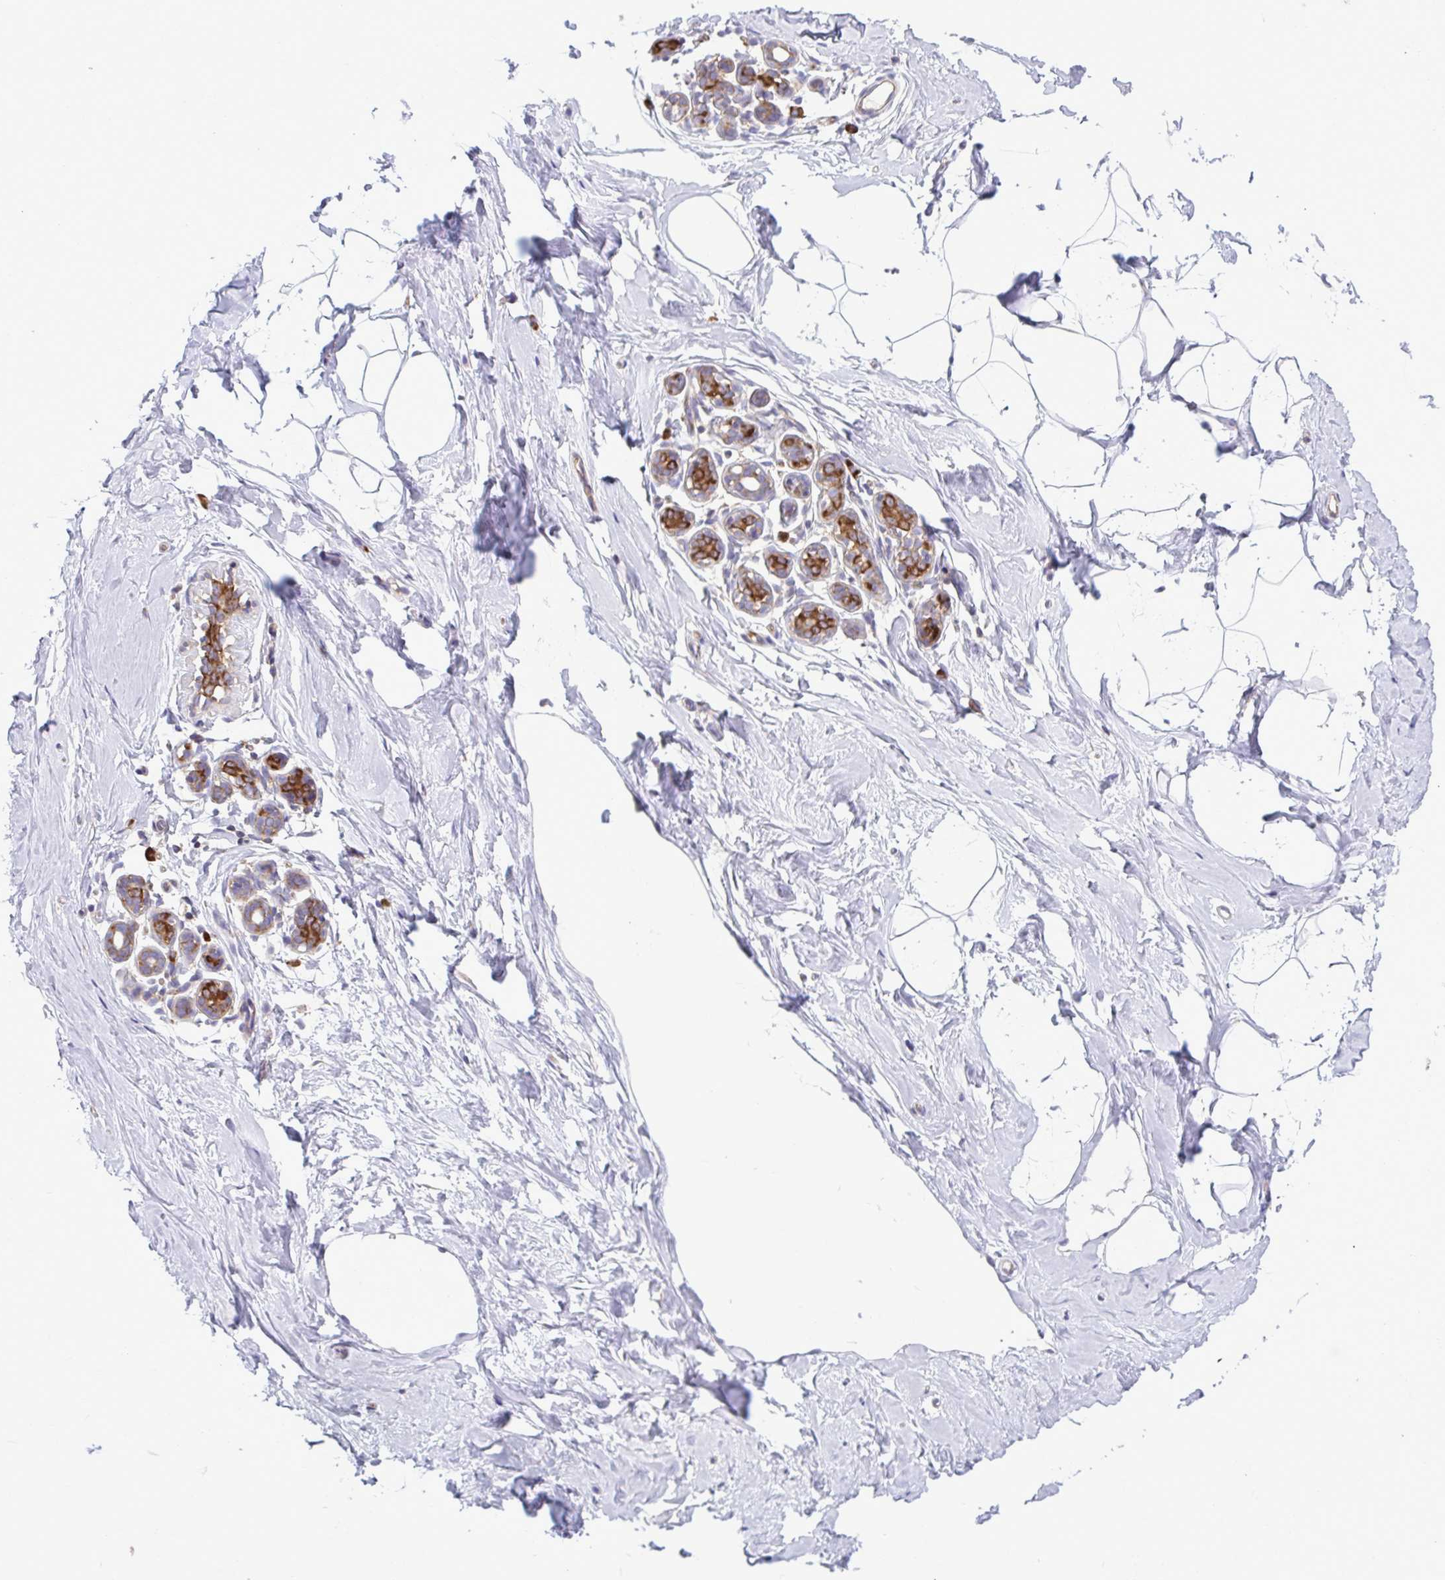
{"staining": {"intensity": "negative", "quantity": "none", "location": "none"}, "tissue": "breast", "cell_type": "Adipocytes", "image_type": "normal", "snomed": [{"axis": "morphology", "description": "Normal tissue, NOS"}, {"axis": "topography", "description": "Breast"}], "caption": "Adipocytes show no significant expression in normal breast. (Brightfield microscopy of DAB immunohistochemistry at high magnification).", "gene": "RPS16", "patient": {"sex": "female", "age": 32}}